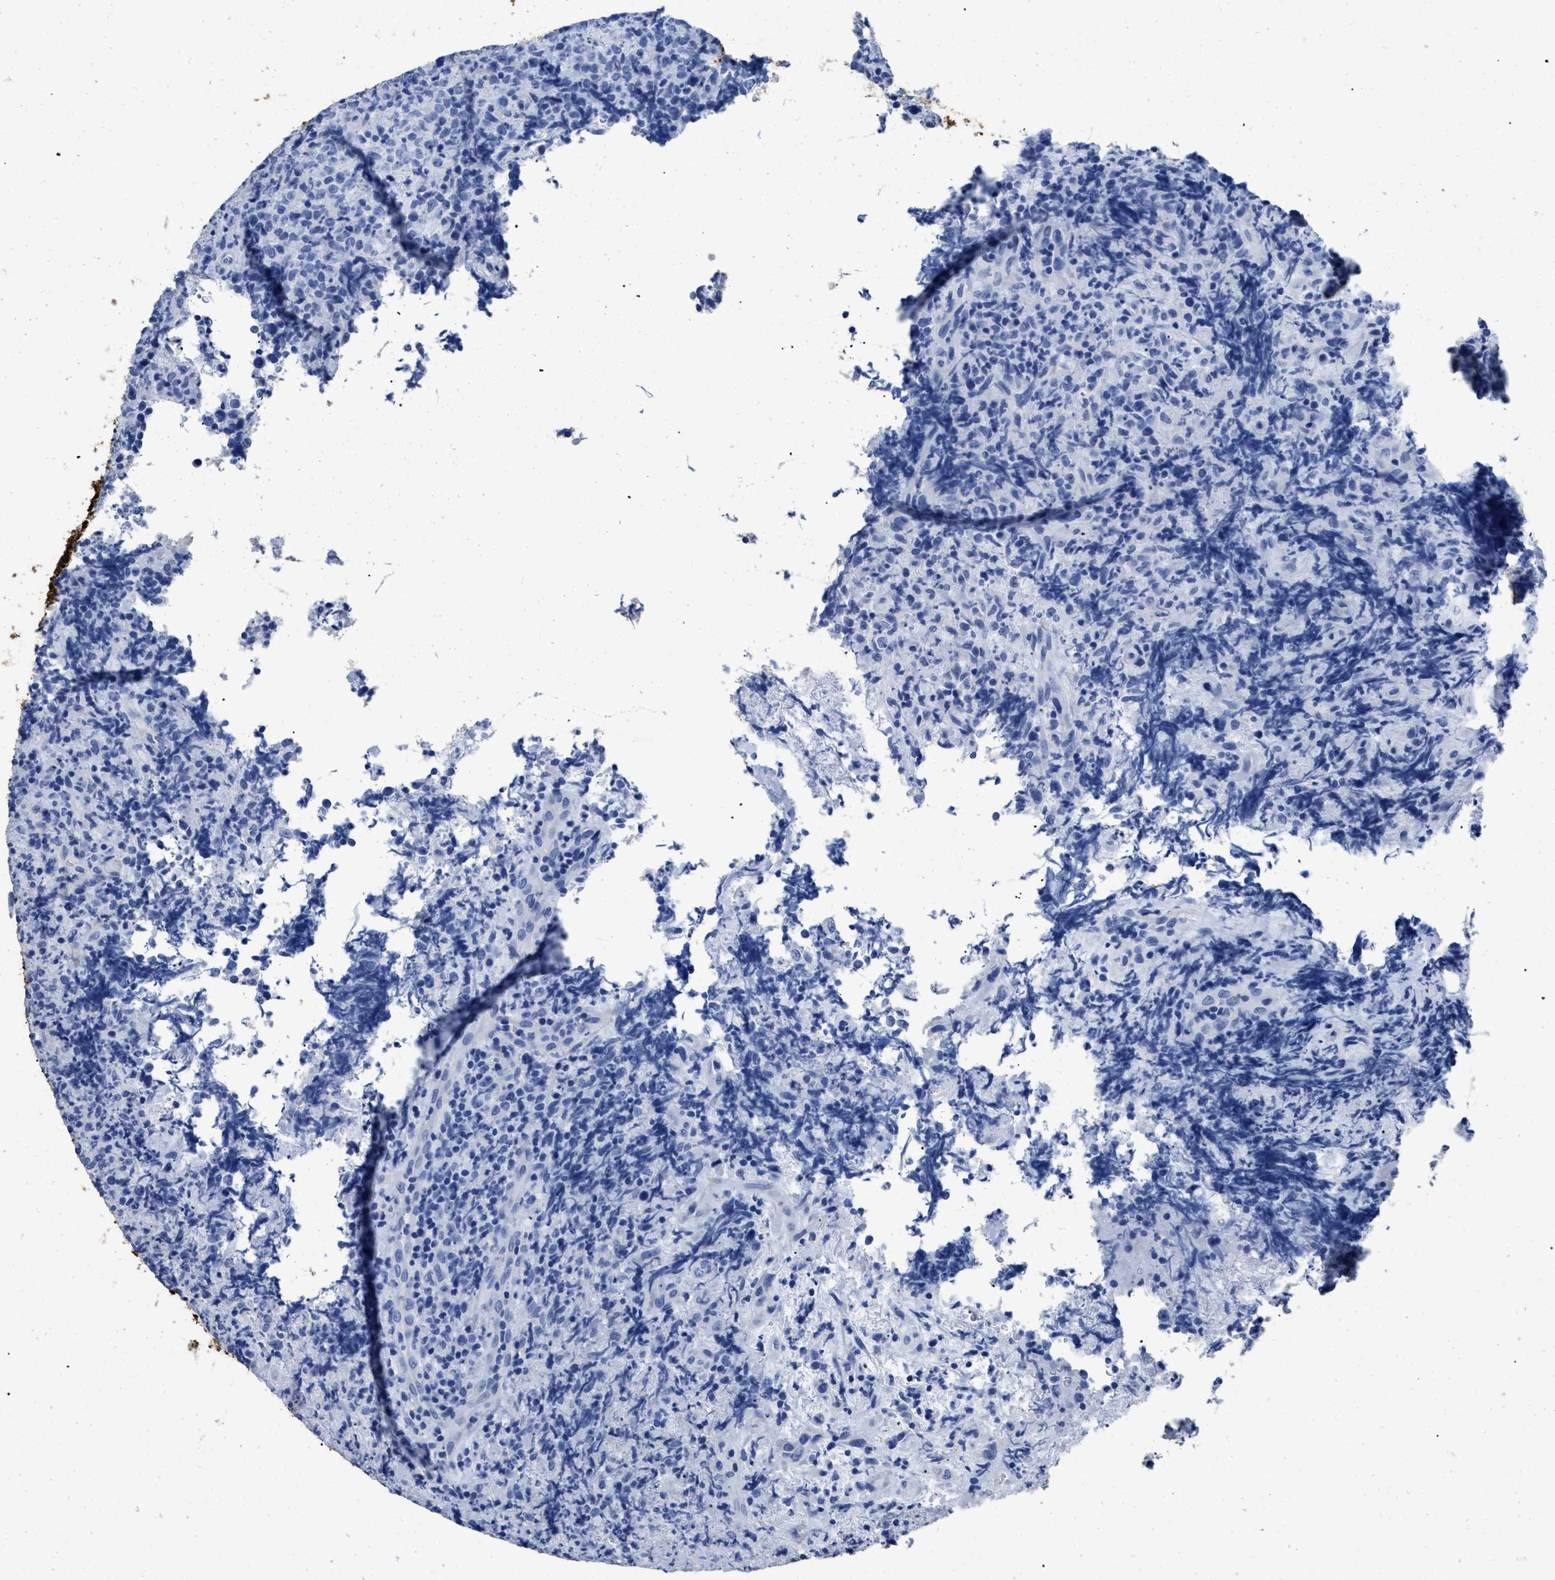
{"staining": {"intensity": "negative", "quantity": "none", "location": "none"}, "tissue": "lymphoma", "cell_type": "Tumor cells", "image_type": "cancer", "snomed": [{"axis": "morphology", "description": "Malignant lymphoma, non-Hodgkin's type, High grade"}, {"axis": "topography", "description": "Tonsil"}], "caption": "Lymphoma was stained to show a protein in brown. There is no significant staining in tumor cells.", "gene": "DLC1", "patient": {"sex": "female", "age": 36}}